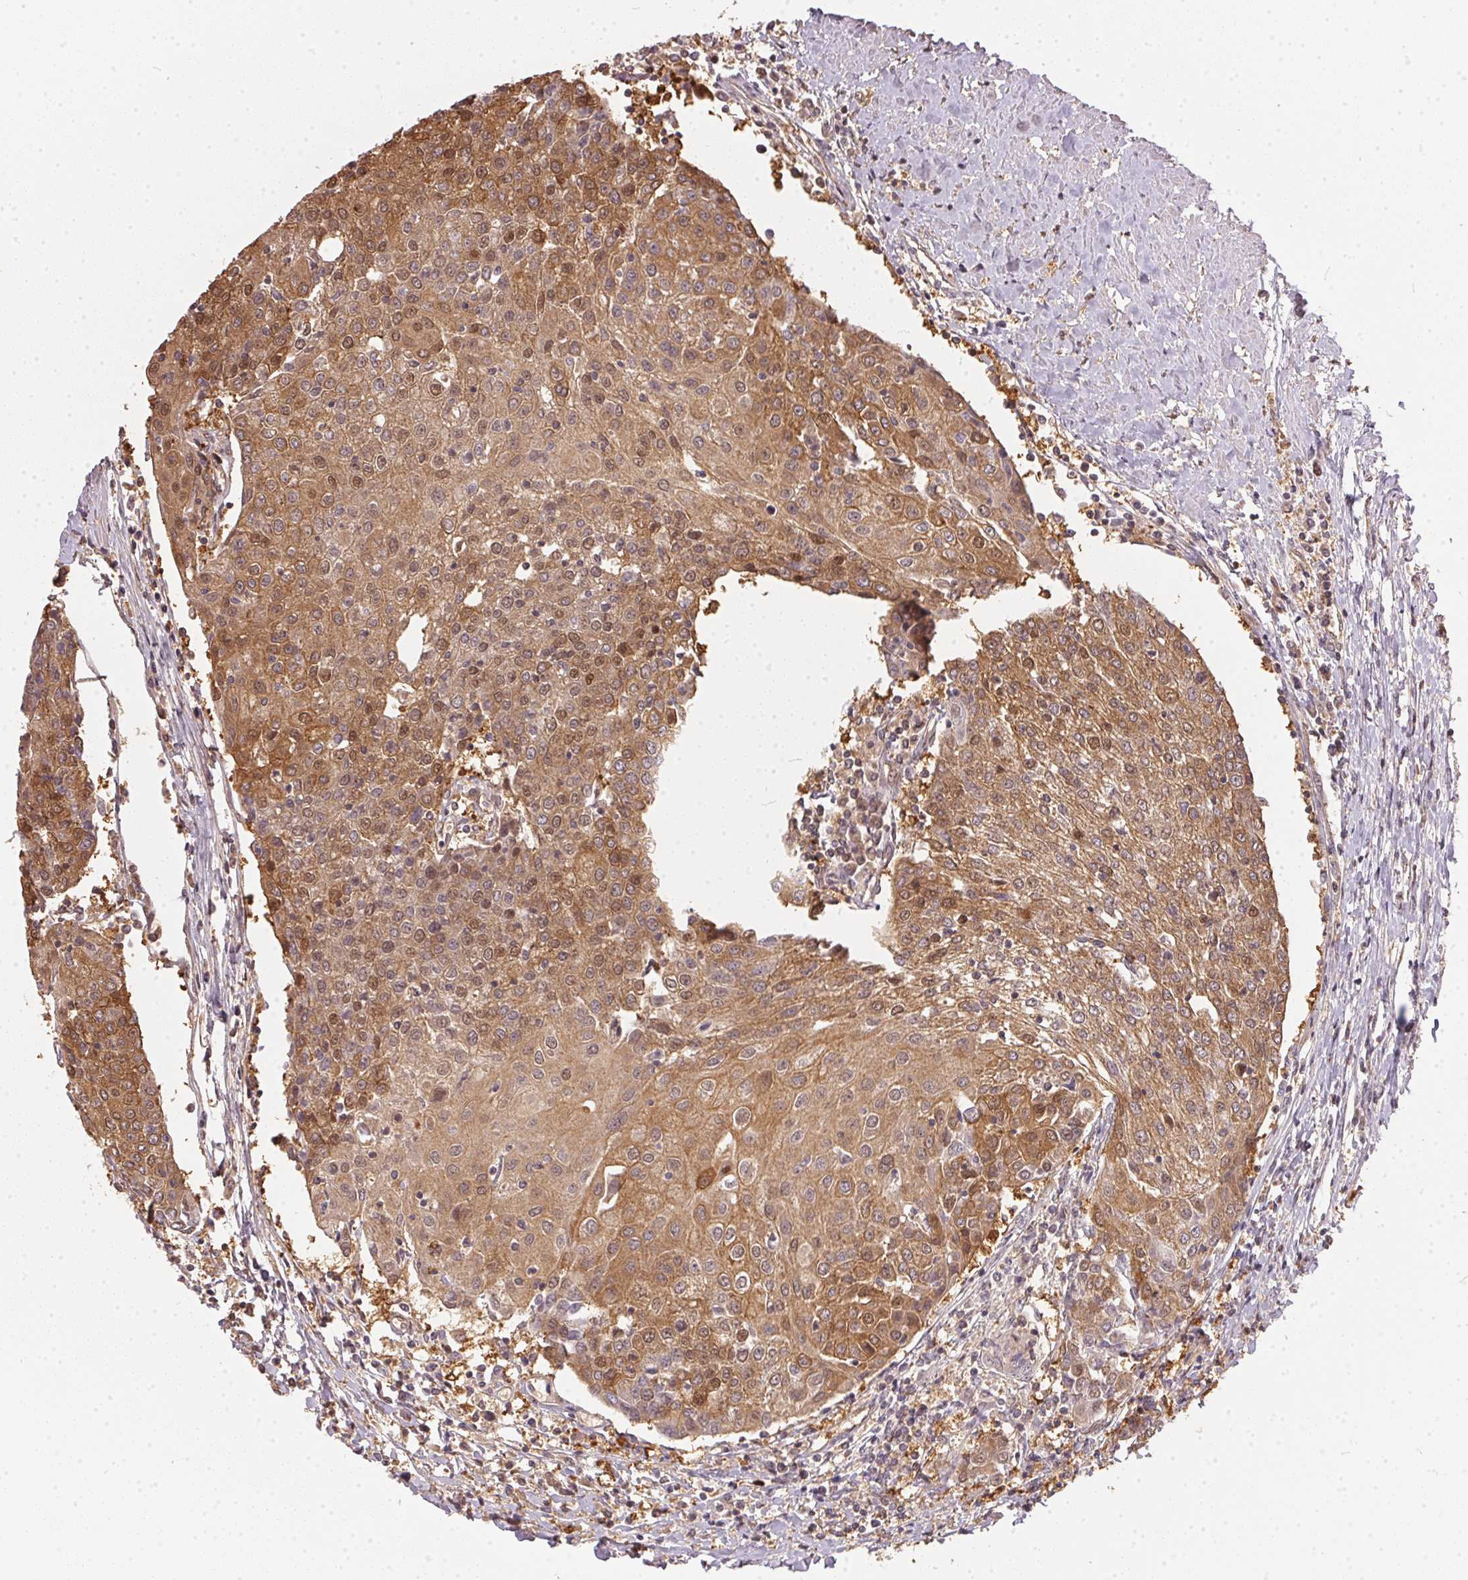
{"staining": {"intensity": "moderate", "quantity": ">75%", "location": "cytoplasmic/membranous,nuclear"}, "tissue": "urothelial cancer", "cell_type": "Tumor cells", "image_type": "cancer", "snomed": [{"axis": "morphology", "description": "Urothelial carcinoma, High grade"}, {"axis": "topography", "description": "Urinary bladder"}], "caption": "A brown stain shows moderate cytoplasmic/membranous and nuclear expression of a protein in human urothelial carcinoma (high-grade) tumor cells.", "gene": "BLMH", "patient": {"sex": "female", "age": 85}}